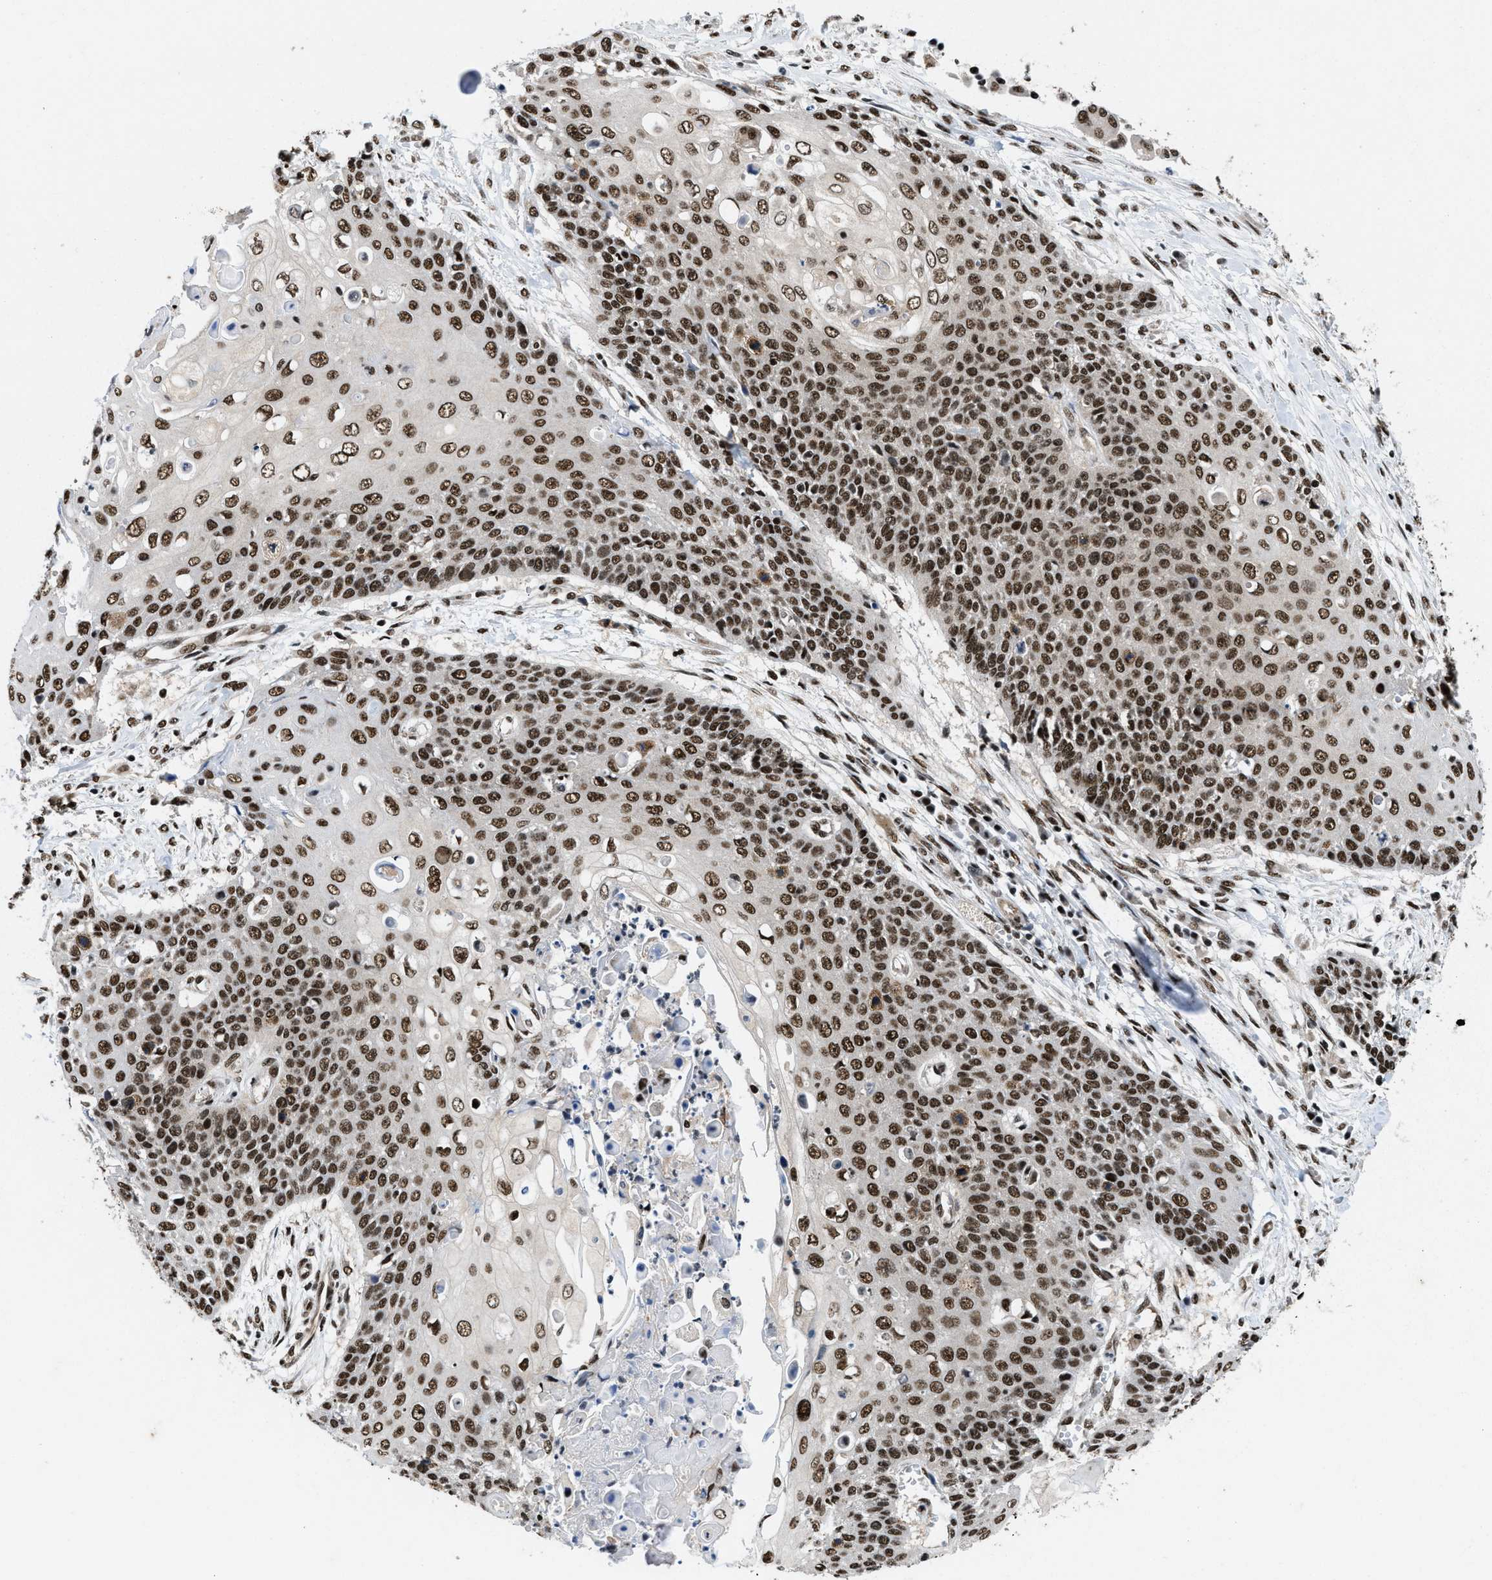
{"staining": {"intensity": "strong", "quantity": ">75%", "location": "nuclear"}, "tissue": "cervical cancer", "cell_type": "Tumor cells", "image_type": "cancer", "snomed": [{"axis": "morphology", "description": "Squamous cell carcinoma, NOS"}, {"axis": "topography", "description": "Cervix"}], "caption": "DAB immunohistochemical staining of human squamous cell carcinoma (cervical) shows strong nuclear protein staining in about >75% of tumor cells.", "gene": "SAFB", "patient": {"sex": "female", "age": 39}}